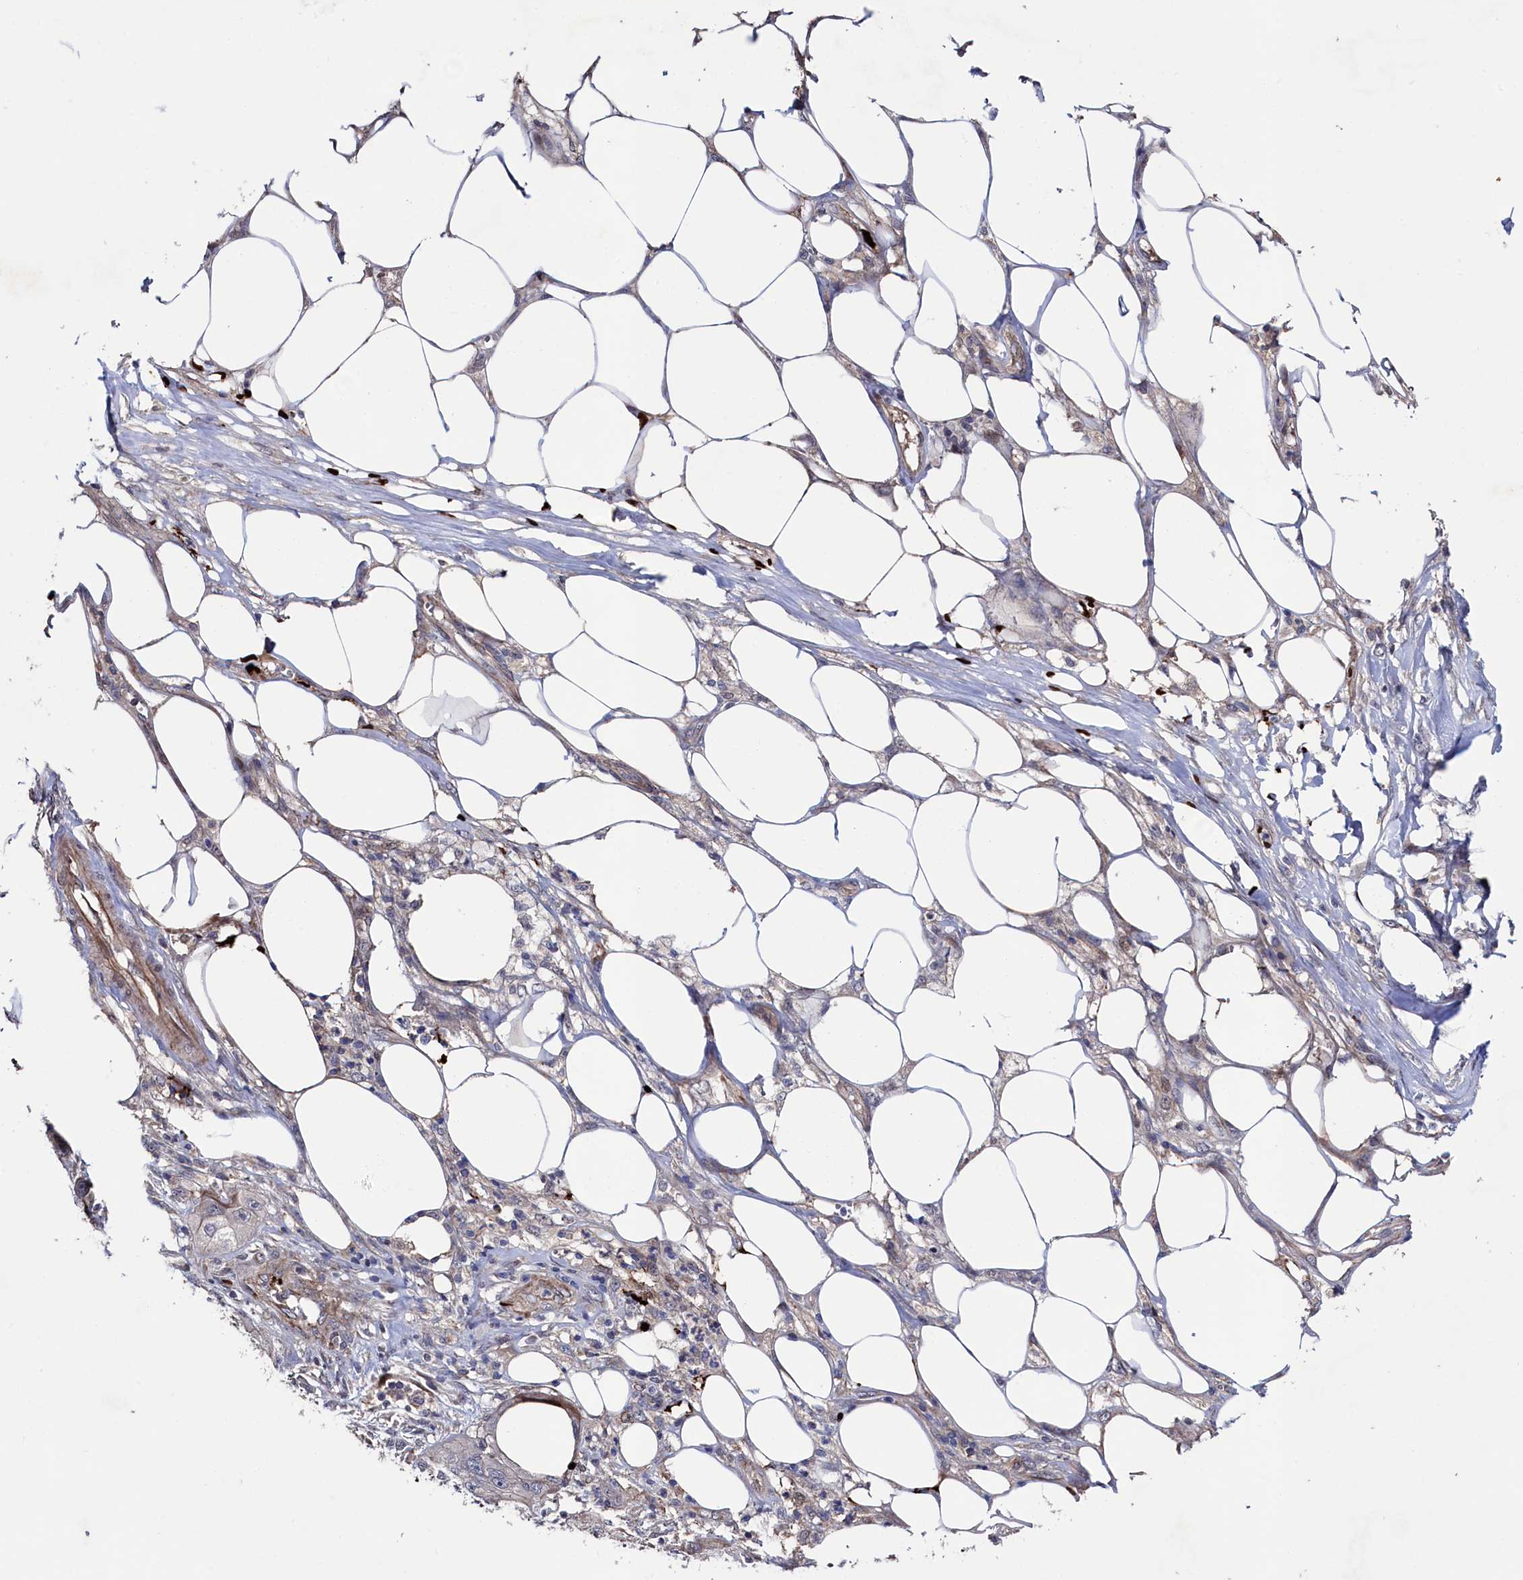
{"staining": {"intensity": "negative", "quantity": "none", "location": "none"}, "tissue": "skin cancer", "cell_type": "Tumor cells", "image_type": "cancer", "snomed": [{"axis": "morphology", "description": "Squamous cell carcinoma, NOS"}, {"axis": "topography", "description": "Skin"}, {"axis": "topography", "description": "Subcutis"}], "caption": "Immunohistochemistry (IHC) of human skin cancer (squamous cell carcinoma) shows no positivity in tumor cells.", "gene": "ZNF891", "patient": {"sex": "male", "age": 73}}